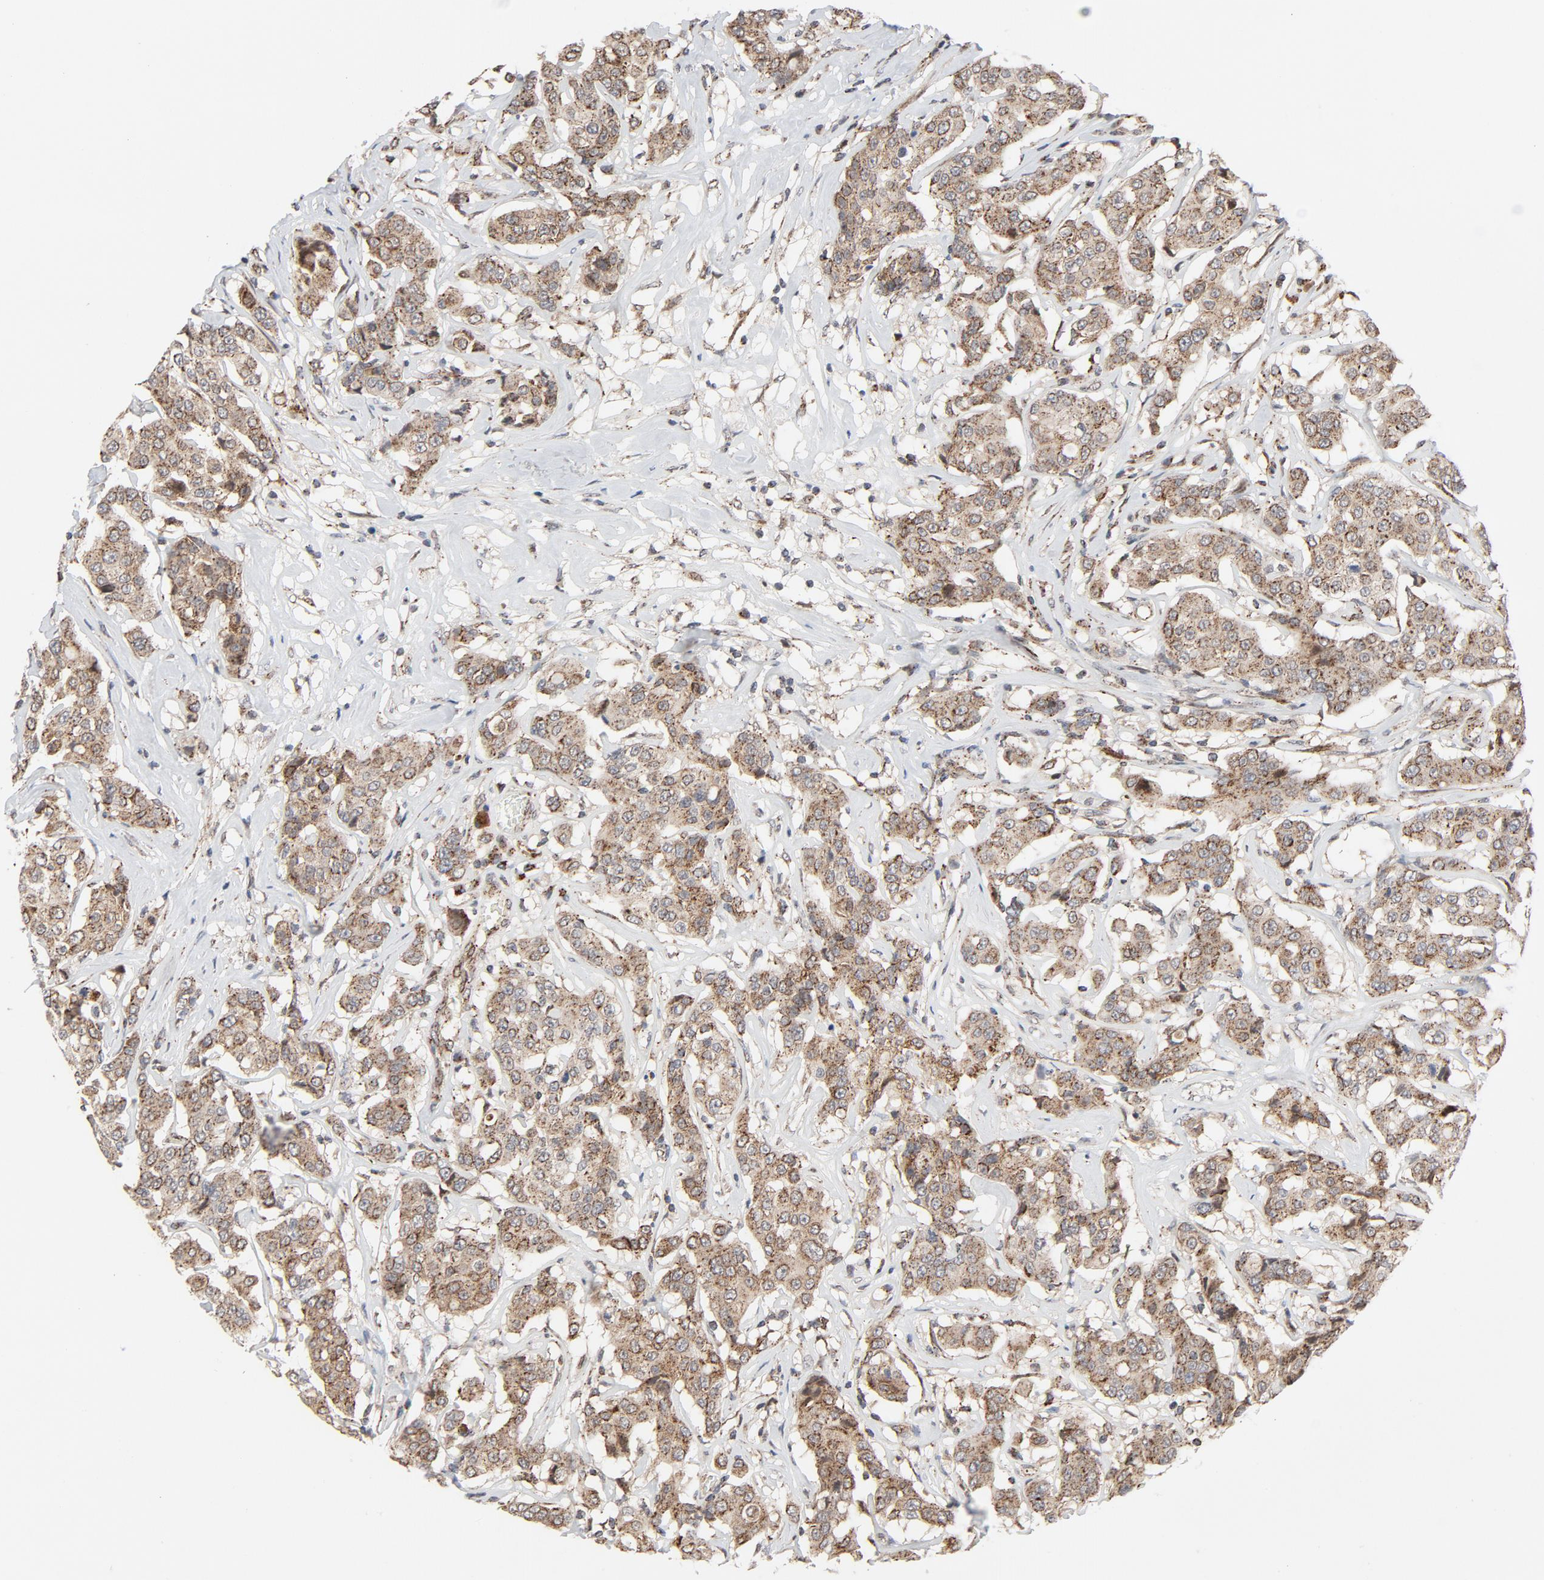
{"staining": {"intensity": "moderate", "quantity": ">75%", "location": "cytoplasmic/membranous"}, "tissue": "breast cancer", "cell_type": "Tumor cells", "image_type": "cancer", "snomed": [{"axis": "morphology", "description": "Duct carcinoma"}, {"axis": "topography", "description": "Breast"}], "caption": "Breast cancer (invasive ductal carcinoma) stained with IHC exhibits moderate cytoplasmic/membranous positivity in approximately >75% of tumor cells. (brown staining indicates protein expression, while blue staining denotes nuclei).", "gene": "RPL12", "patient": {"sex": "female", "age": 27}}